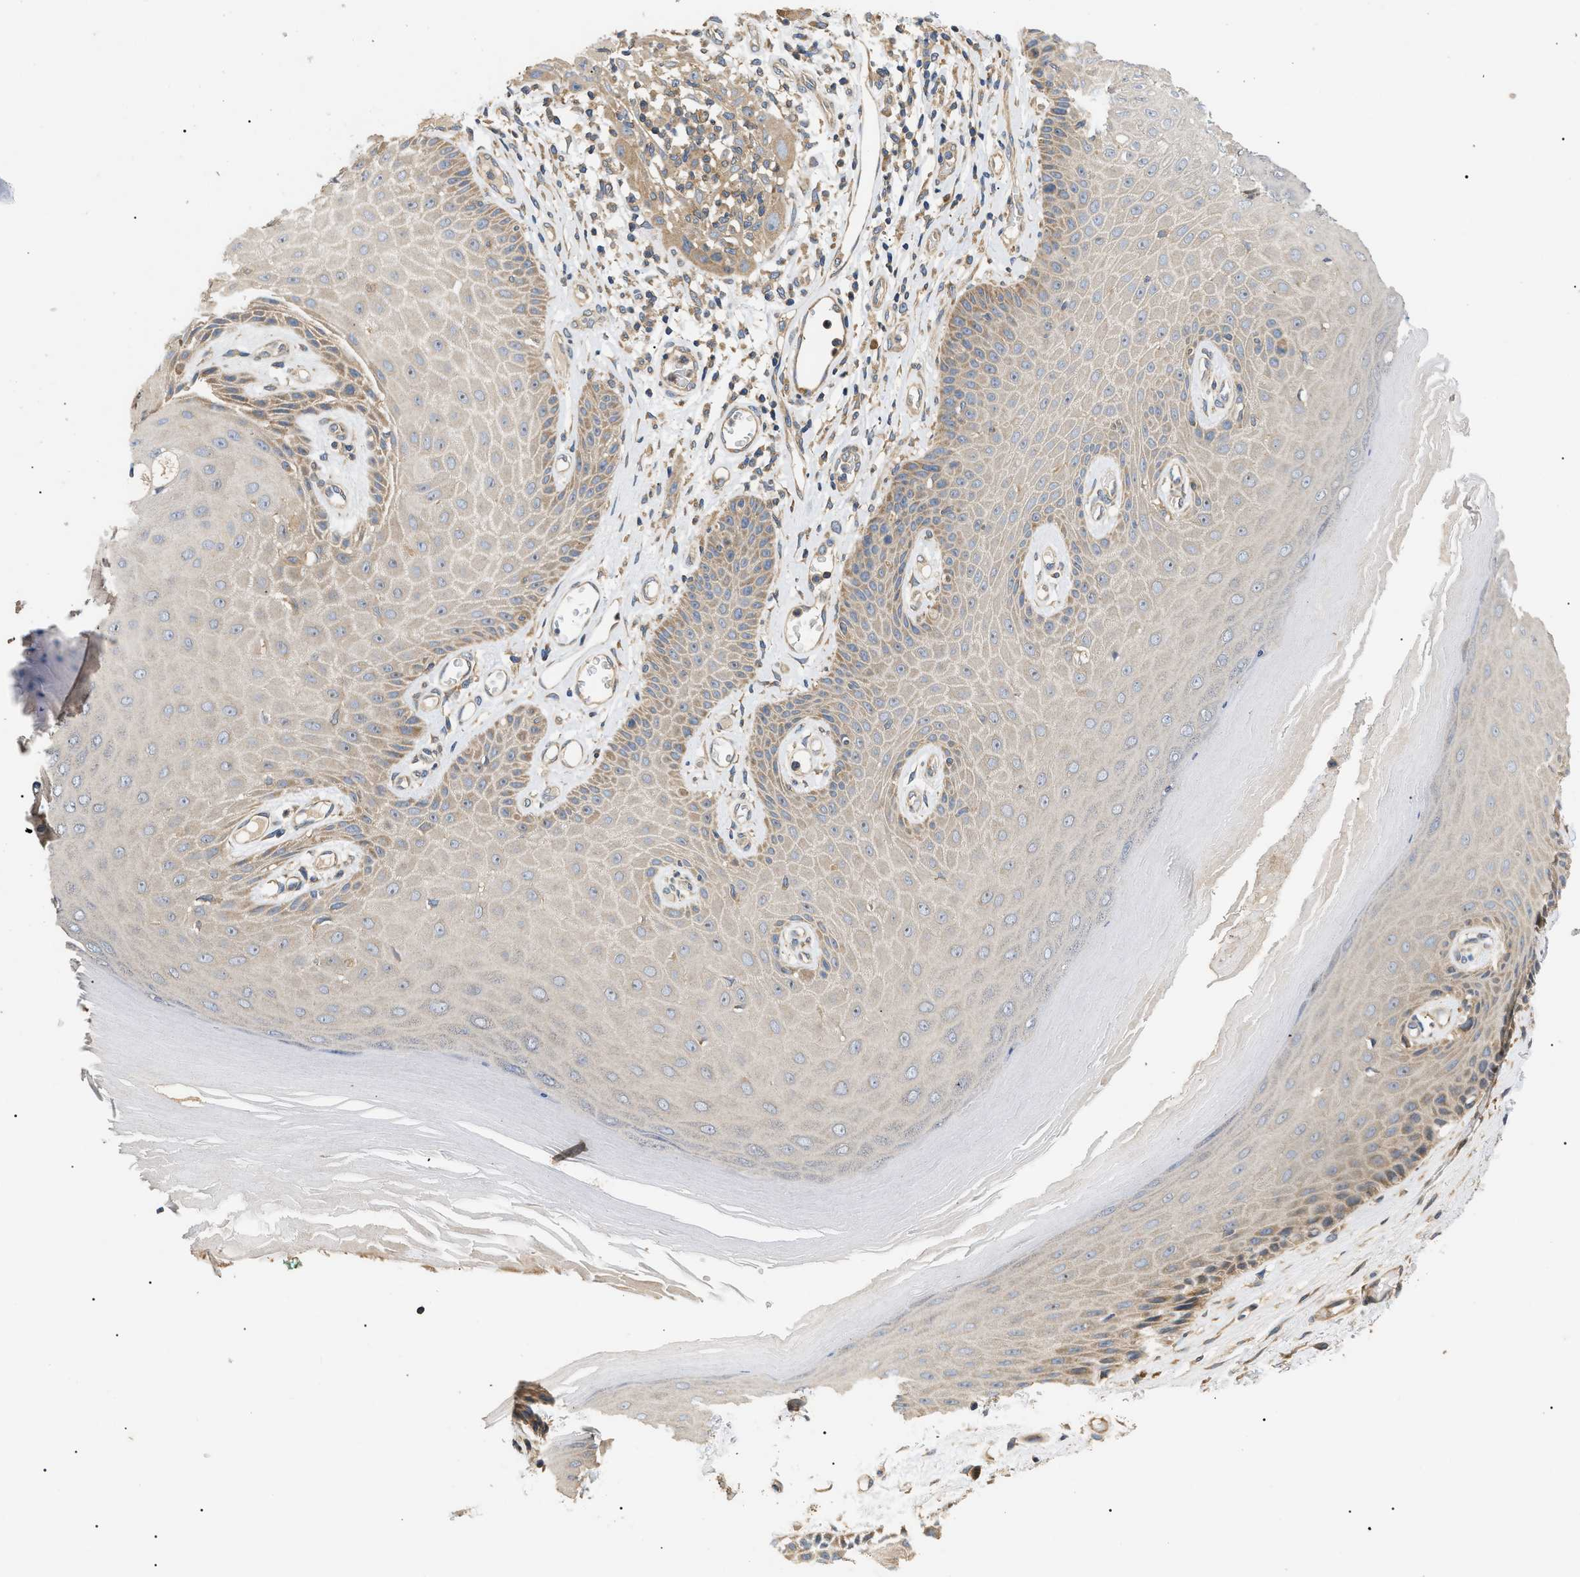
{"staining": {"intensity": "weak", "quantity": ">75%", "location": "cytoplasmic/membranous"}, "tissue": "skin", "cell_type": "Epidermal cells", "image_type": "normal", "snomed": [{"axis": "morphology", "description": "Normal tissue, NOS"}, {"axis": "topography", "description": "Vulva"}], "caption": "This image demonstrates immunohistochemistry (IHC) staining of normal skin, with low weak cytoplasmic/membranous staining in approximately >75% of epidermal cells.", "gene": "PPM1B", "patient": {"sex": "female", "age": 73}}